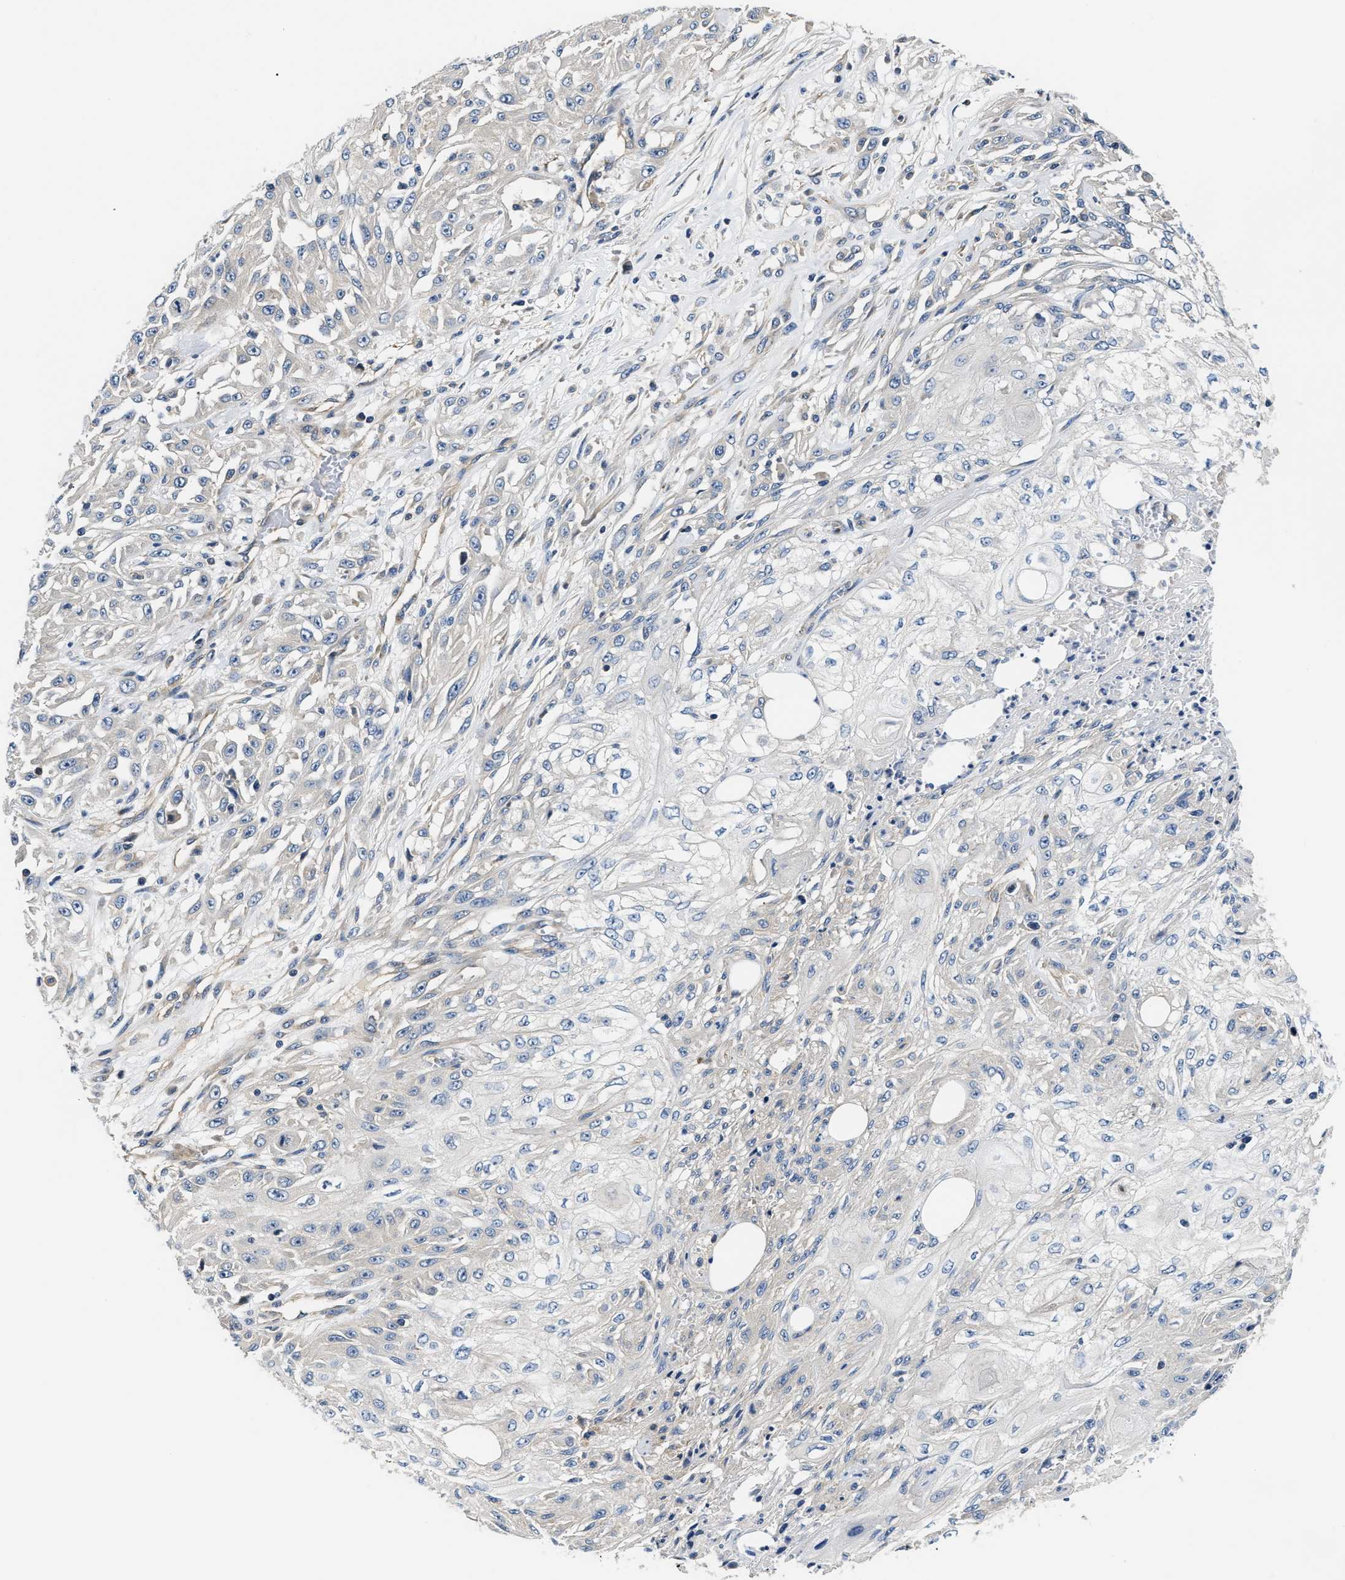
{"staining": {"intensity": "negative", "quantity": "none", "location": "none"}, "tissue": "skin cancer", "cell_type": "Tumor cells", "image_type": "cancer", "snomed": [{"axis": "morphology", "description": "Squamous cell carcinoma, NOS"}, {"axis": "morphology", "description": "Squamous cell carcinoma, metastatic, NOS"}, {"axis": "topography", "description": "Skin"}, {"axis": "topography", "description": "Lymph node"}], "caption": "IHC photomicrograph of skin metastatic squamous cell carcinoma stained for a protein (brown), which exhibits no positivity in tumor cells.", "gene": "TEX2", "patient": {"sex": "male", "age": 75}}